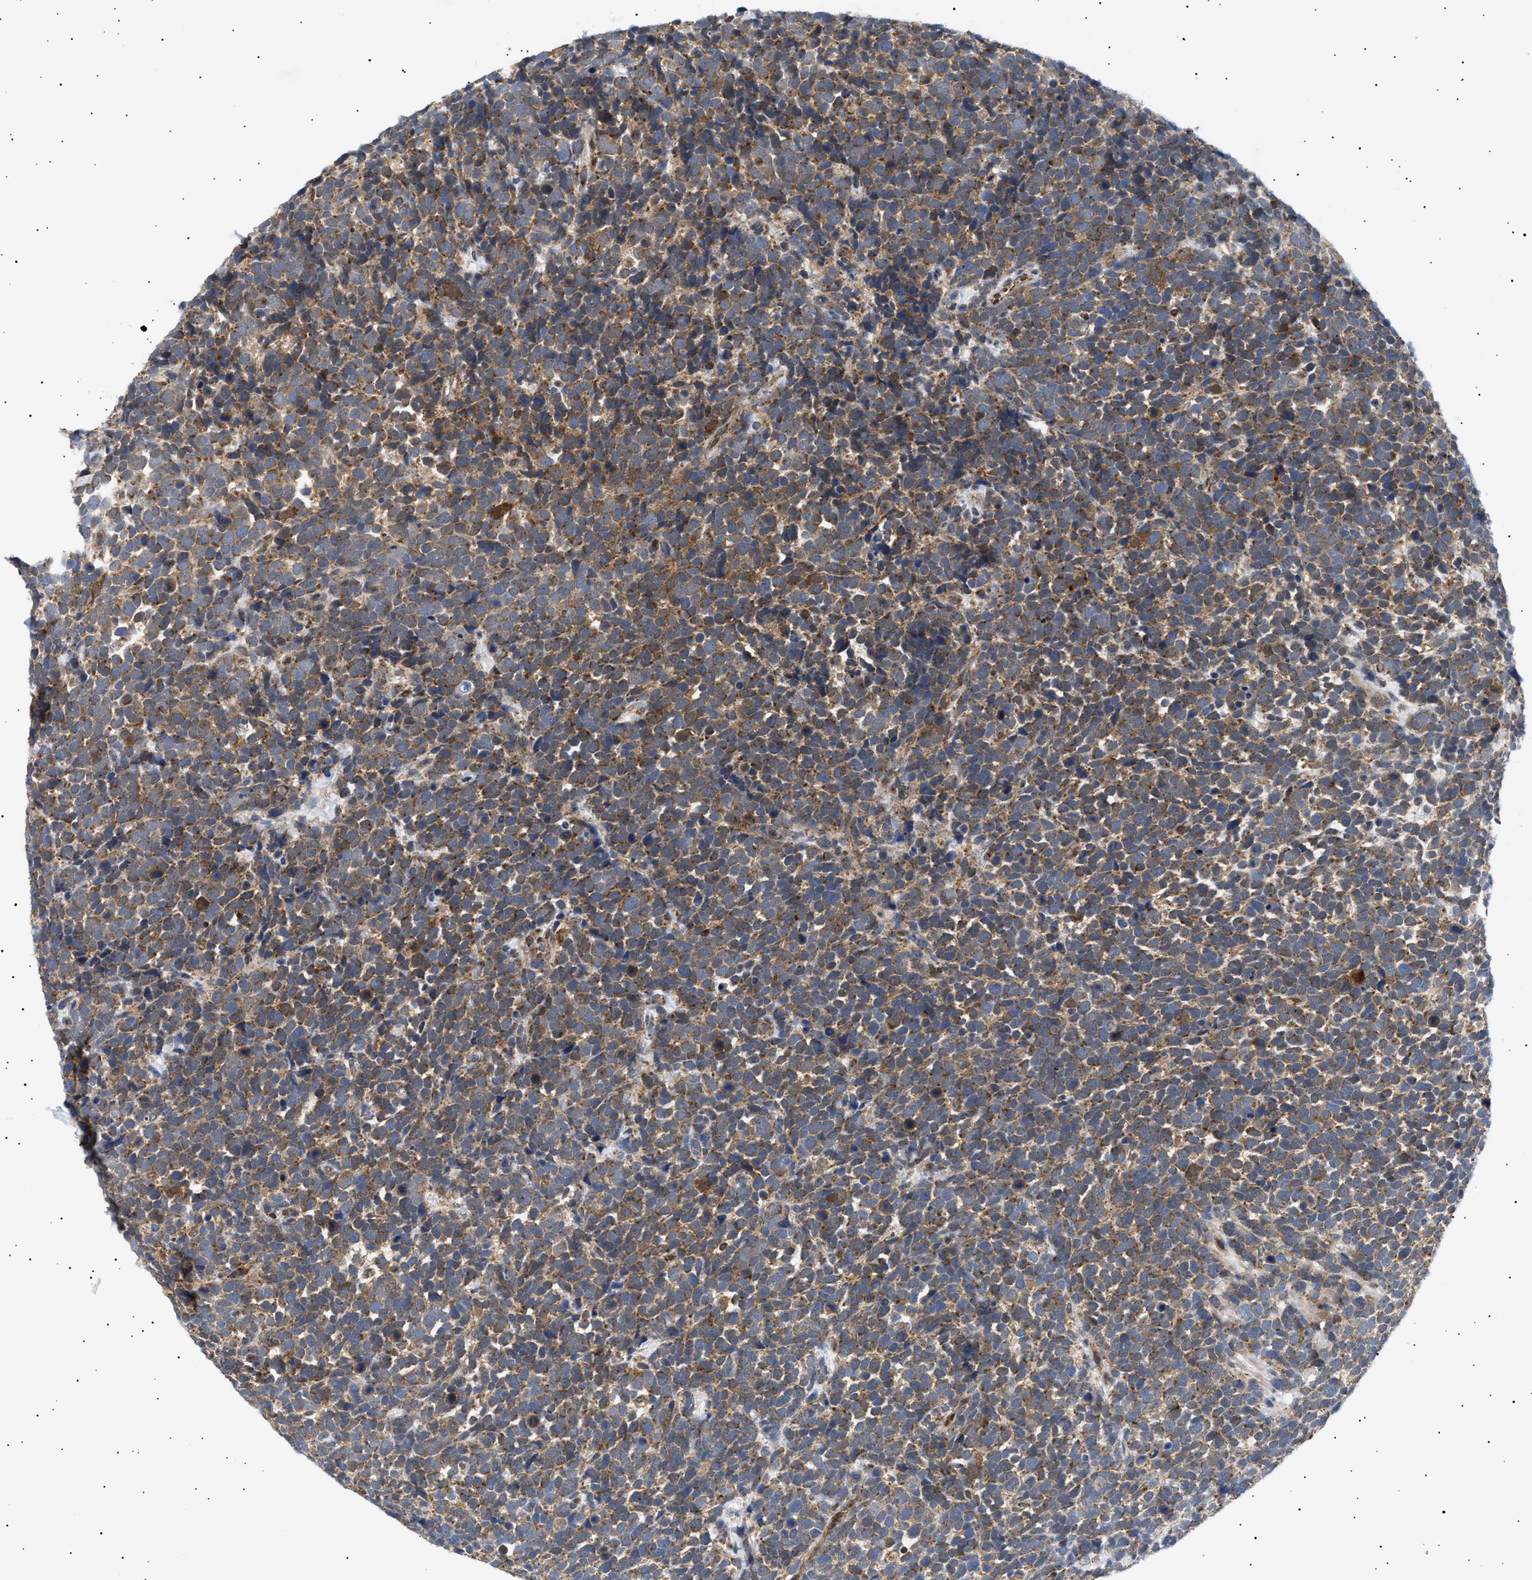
{"staining": {"intensity": "moderate", "quantity": ">75%", "location": "cytoplasmic/membranous"}, "tissue": "urothelial cancer", "cell_type": "Tumor cells", "image_type": "cancer", "snomed": [{"axis": "morphology", "description": "Urothelial carcinoma, High grade"}, {"axis": "topography", "description": "Urinary bladder"}], "caption": "Moderate cytoplasmic/membranous positivity is identified in approximately >75% of tumor cells in urothelial carcinoma (high-grade).", "gene": "SIRT5", "patient": {"sex": "female", "age": 82}}